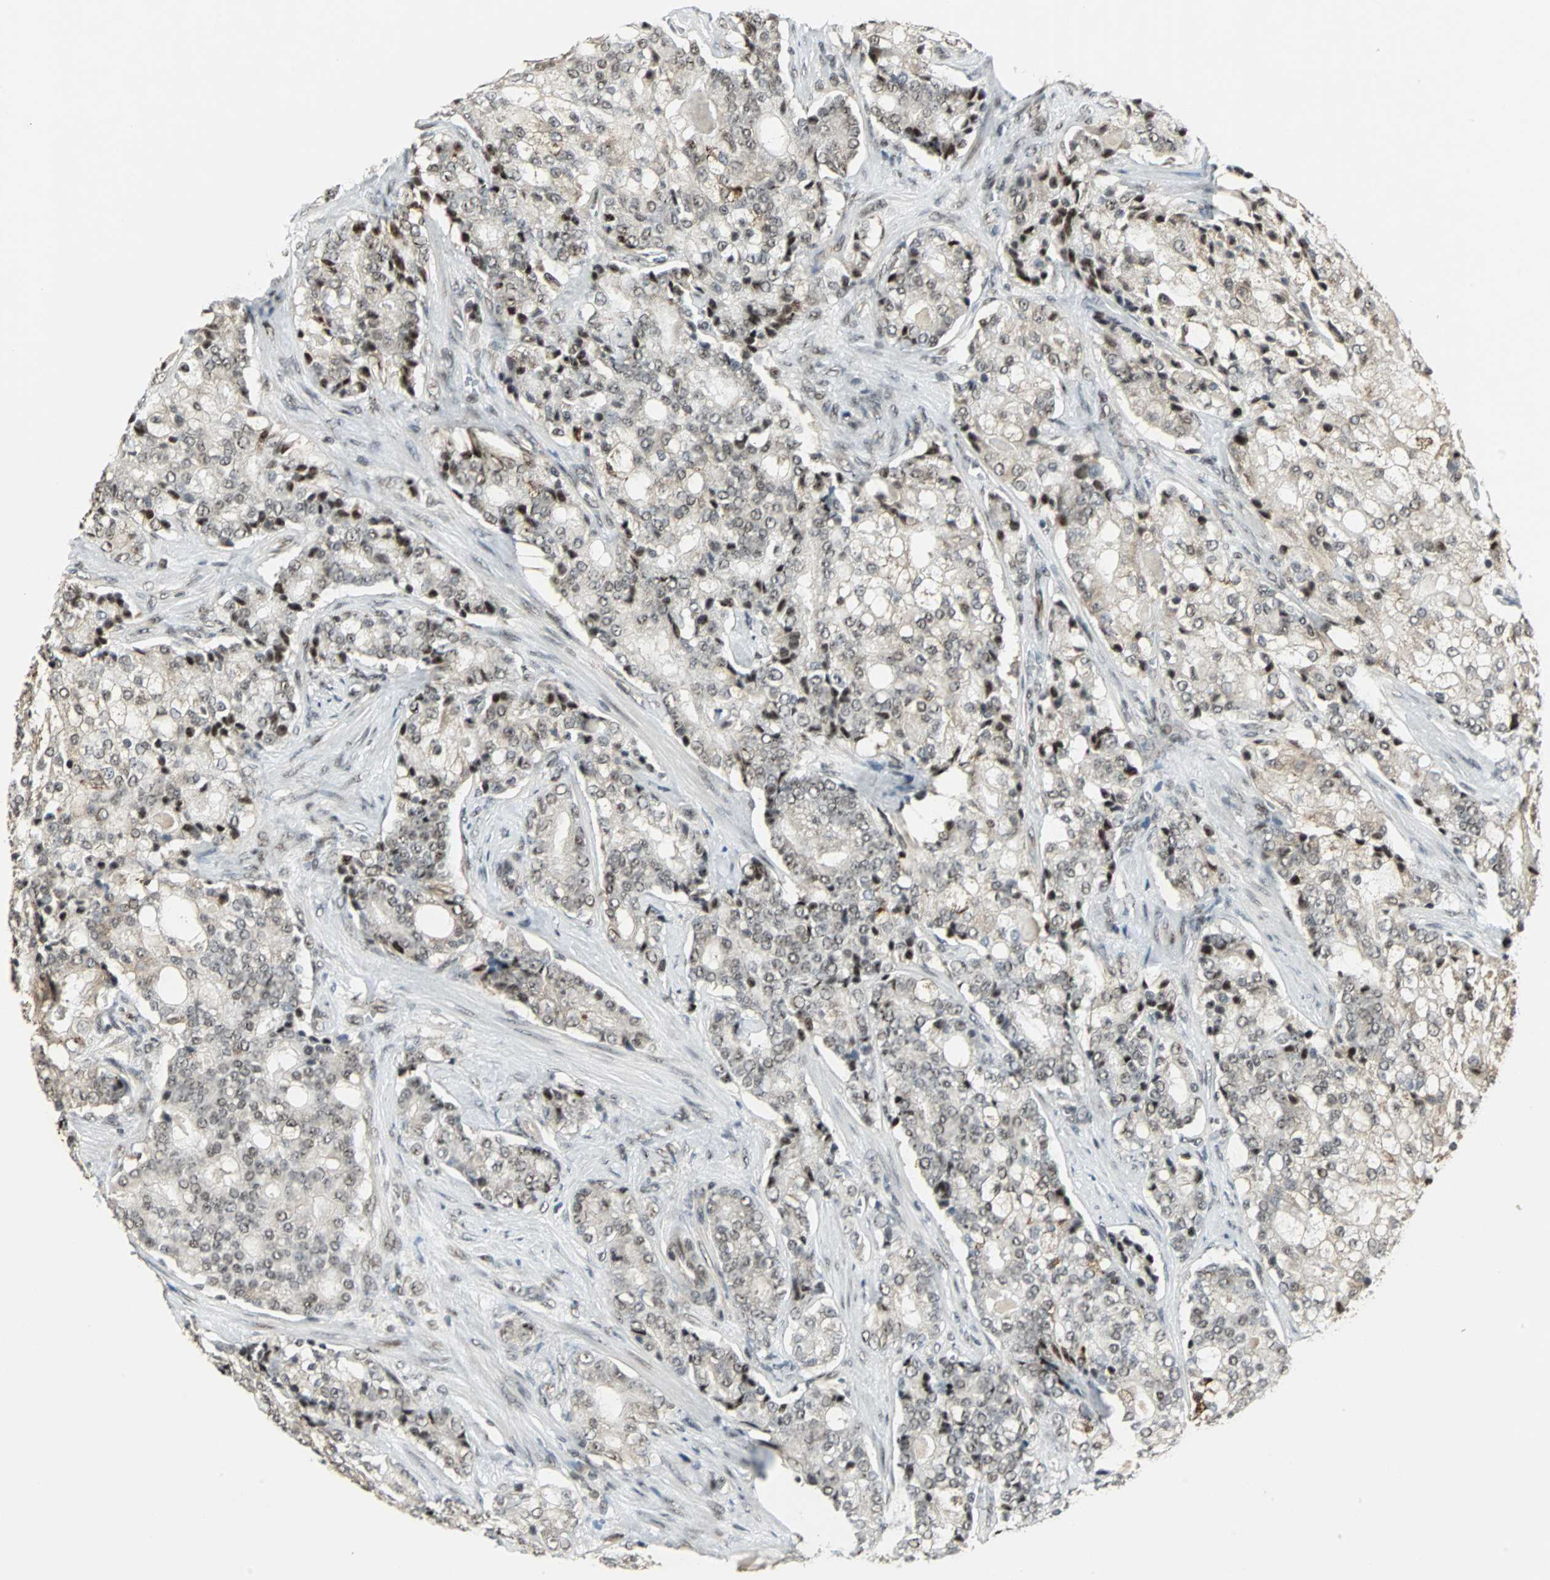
{"staining": {"intensity": "moderate", "quantity": "25%-75%", "location": "nuclear"}, "tissue": "prostate cancer", "cell_type": "Tumor cells", "image_type": "cancer", "snomed": [{"axis": "morphology", "description": "Adenocarcinoma, Low grade"}, {"axis": "topography", "description": "Prostate"}], "caption": "Approximately 25%-75% of tumor cells in prostate low-grade adenocarcinoma demonstrate moderate nuclear protein staining as visualized by brown immunohistochemical staining.", "gene": "MED4", "patient": {"sex": "male", "age": 58}}